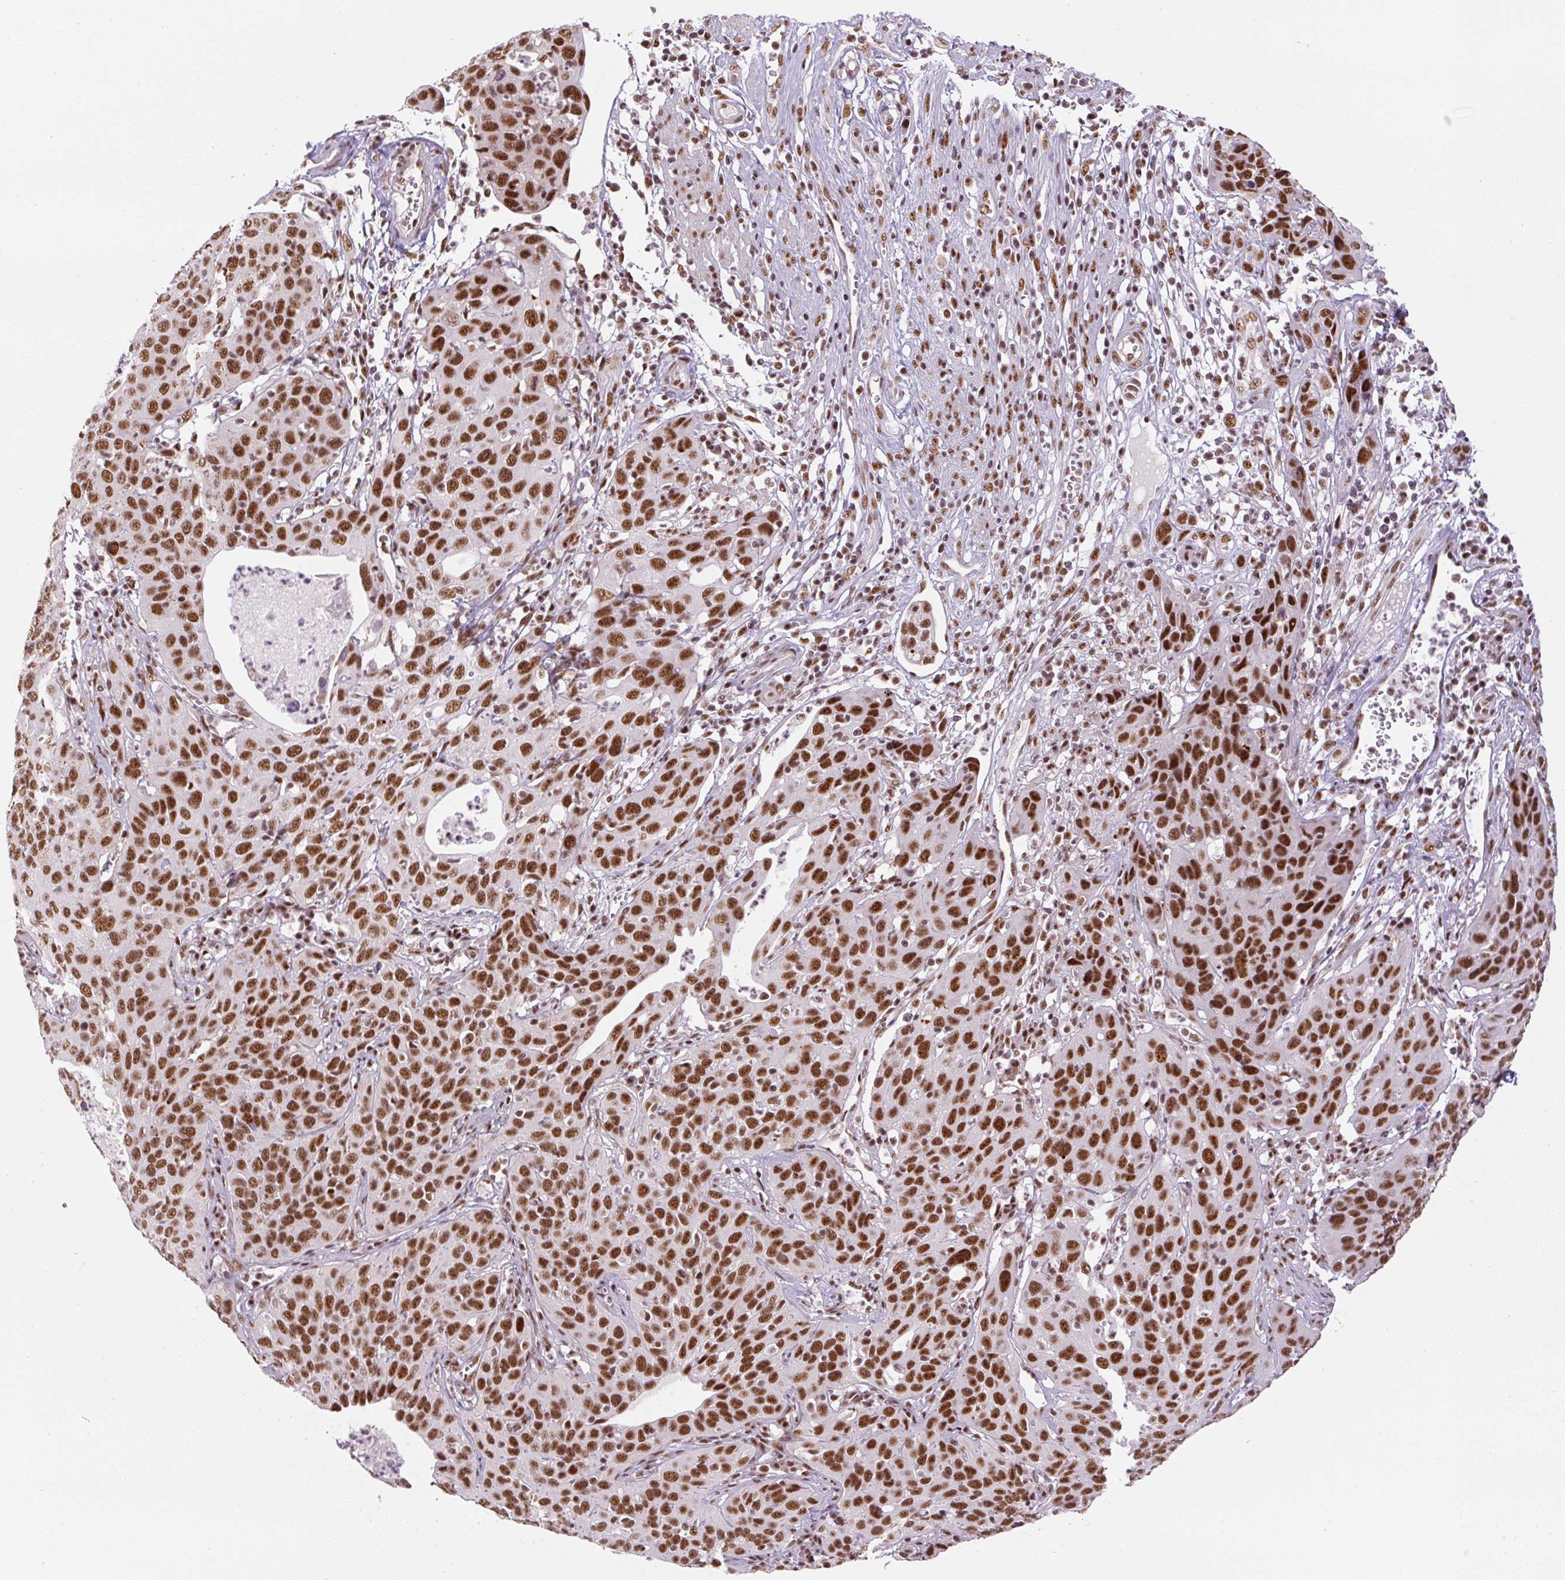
{"staining": {"intensity": "strong", "quantity": ">75%", "location": "nuclear"}, "tissue": "cervical cancer", "cell_type": "Tumor cells", "image_type": "cancer", "snomed": [{"axis": "morphology", "description": "Squamous cell carcinoma, NOS"}, {"axis": "topography", "description": "Cervix"}], "caption": "Squamous cell carcinoma (cervical) stained for a protein (brown) demonstrates strong nuclear positive positivity in approximately >75% of tumor cells.", "gene": "U2AF2", "patient": {"sex": "female", "age": 36}}